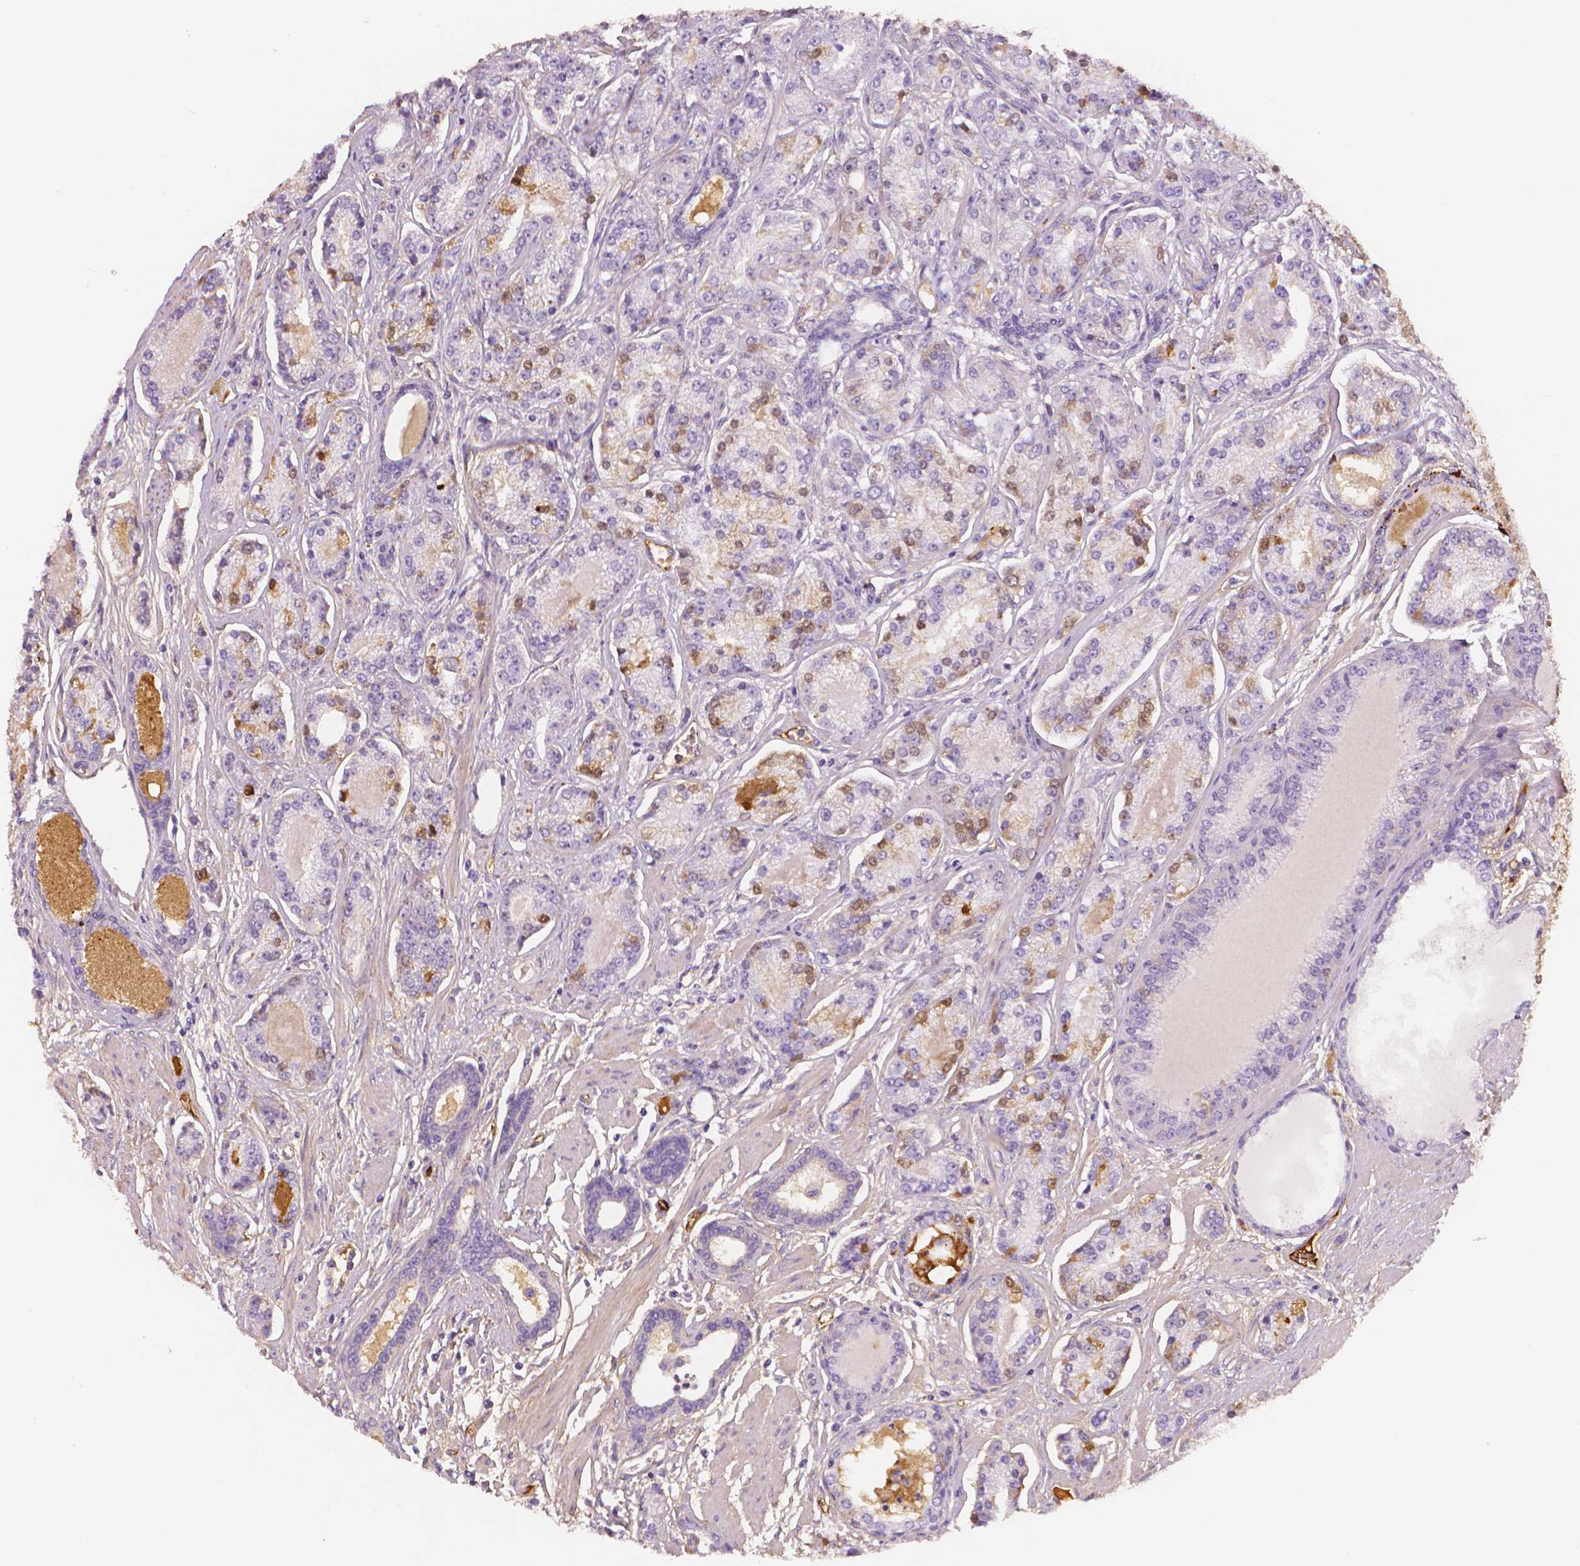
{"staining": {"intensity": "moderate", "quantity": "<25%", "location": "cytoplasmic/membranous"}, "tissue": "prostate cancer", "cell_type": "Tumor cells", "image_type": "cancer", "snomed": [{"axis": "morphology", "description": "Adenocarcinoma, NOS"}, {"axis": "topography", "description": "Prostate"}], "caption": "Prostate adenocarcinoma stained for a protein (brown) shows moderate cytoplasmic/membranous positive staining in about <25% of tumor cells.", "gene": "APOA4", "patient": {"sex": "male", "age": 64}}